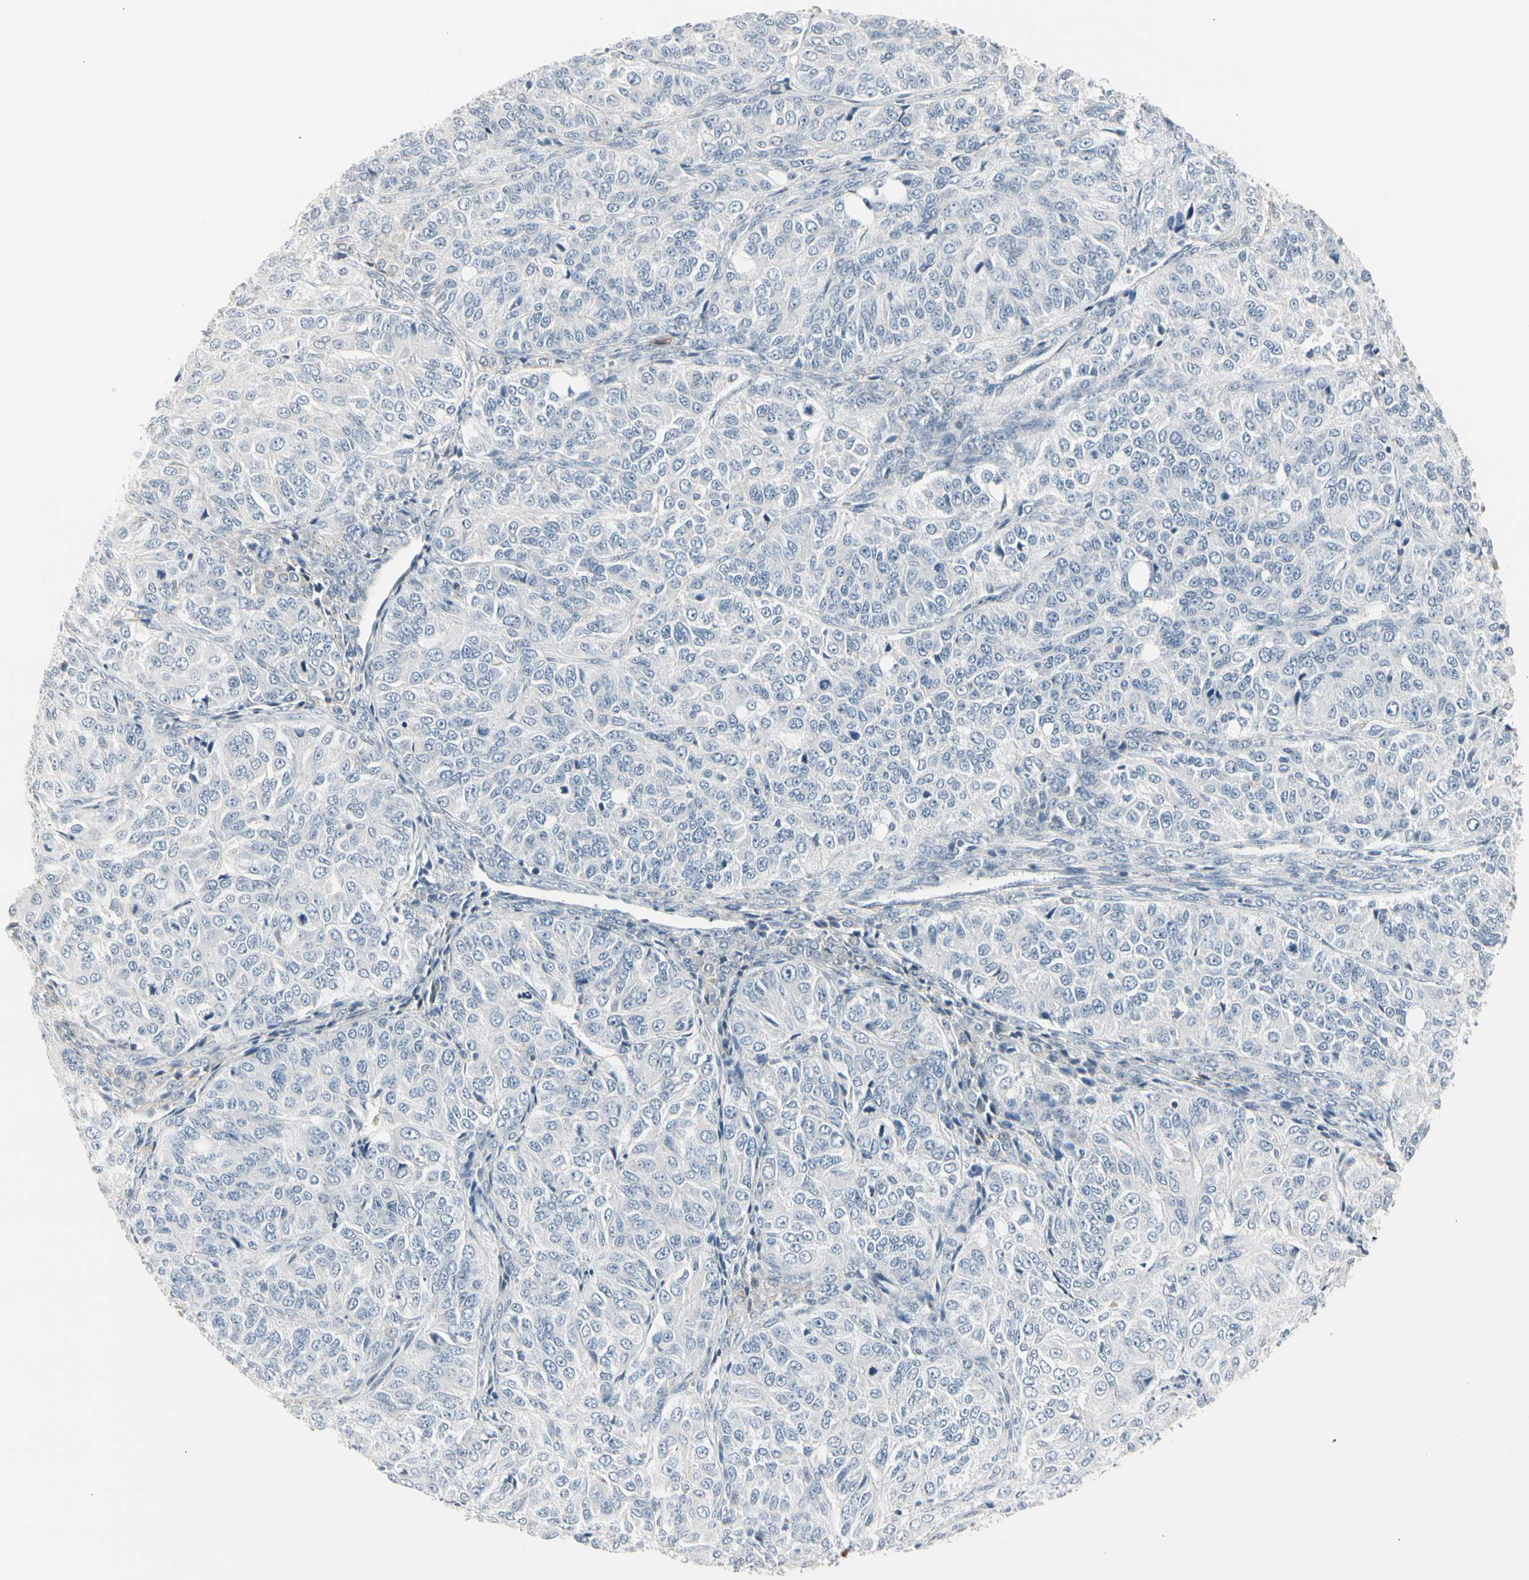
{"staining": {"intensity": "negative", "quantity": "none", "location": "none"}, "tissue": "ovarian cancer", "cell_type": "Tumor cells", "image_type": "cancer", "snomed": [{"axis": "morphology", "description": "Carcinoma, endometroid"}, {"axis": "topography", "description": "Ovary"}], "caption": "Immunohistochemistry (IHC) micrograph of human ovarian endometroid carcinoma stained for a protein (brown), which exhibits no positivity in tumor cells.", "gene": "TMEM176A", "patient": {"sex": "female", "age": 51}}